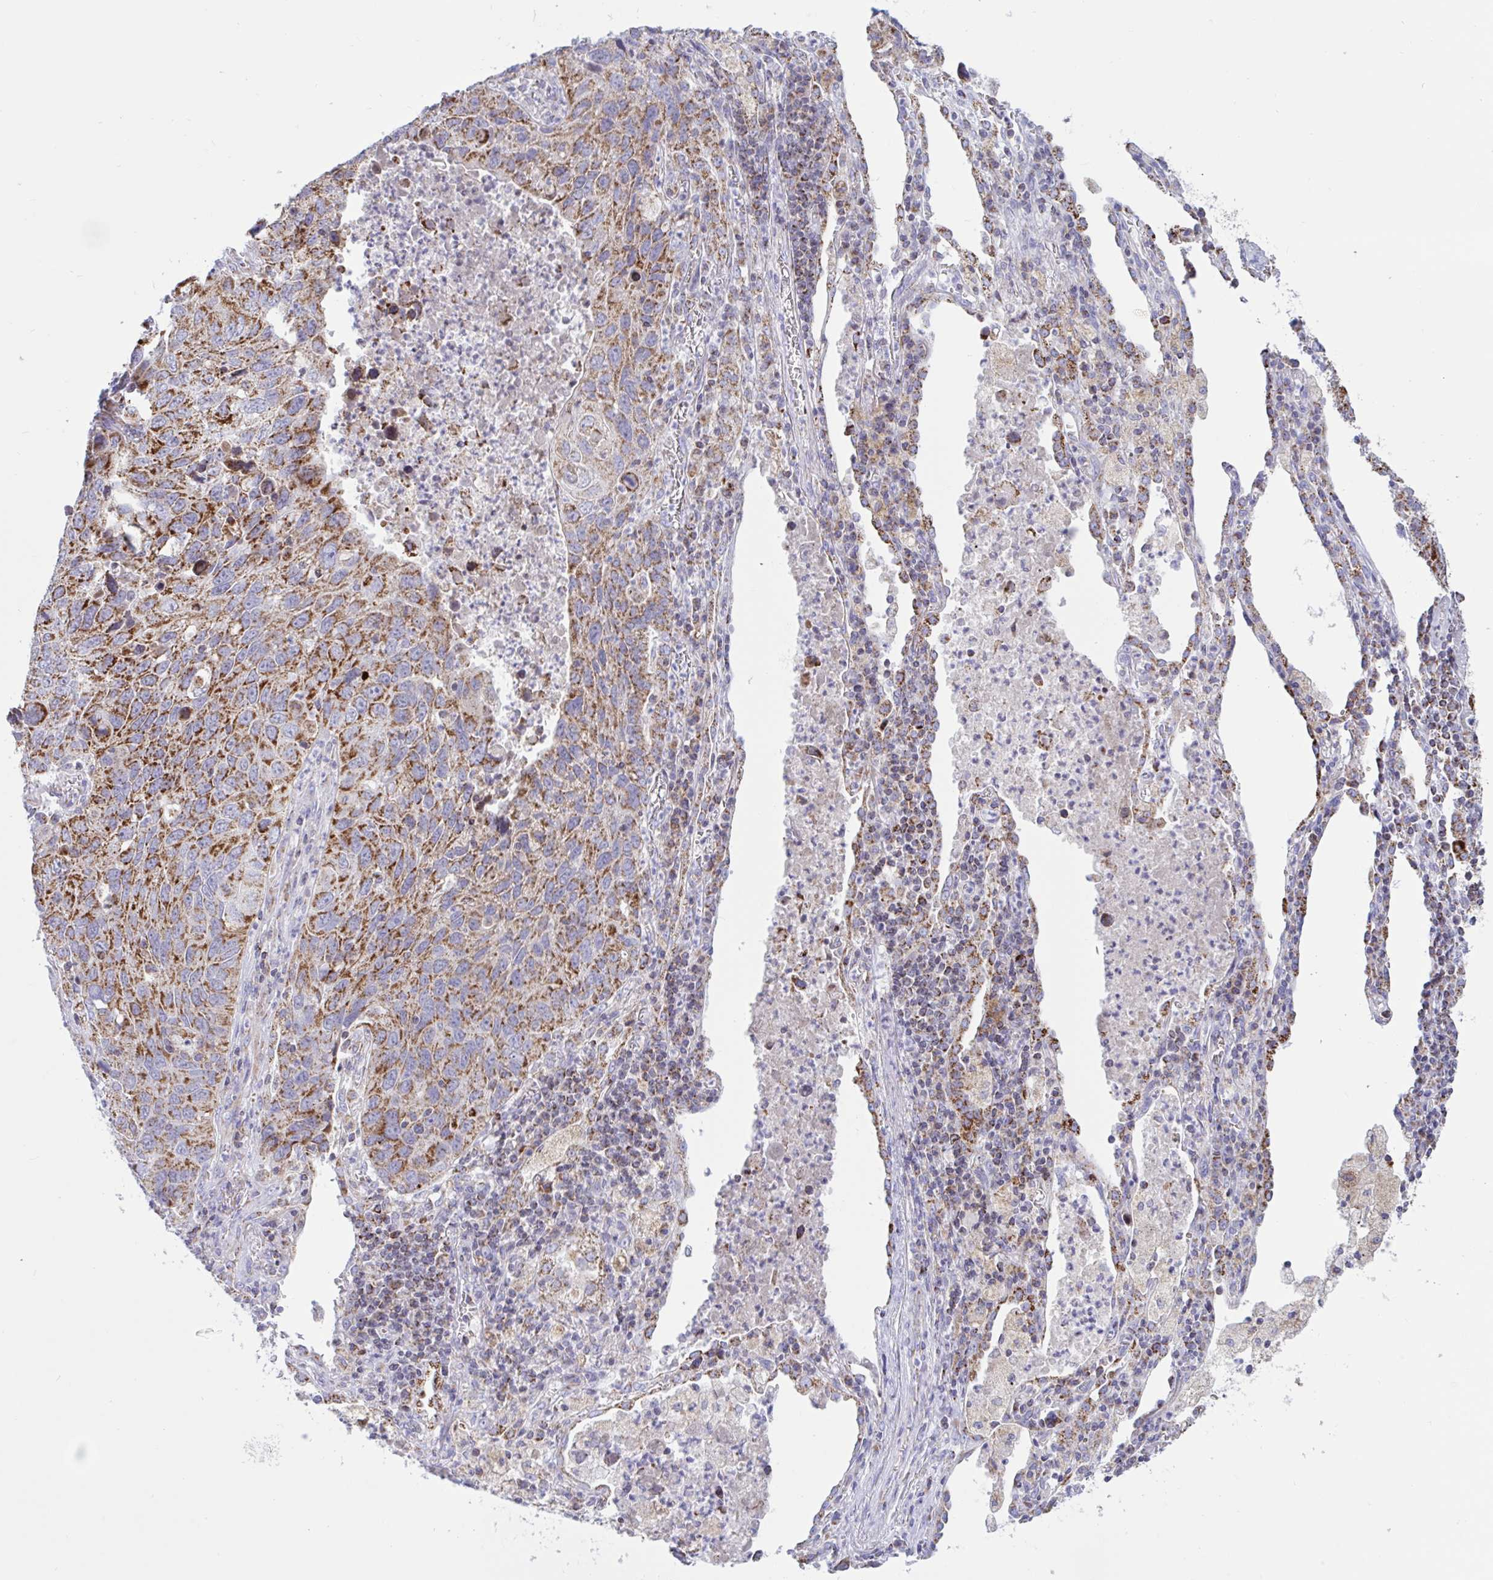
{"staining": {"intensity": "moderate", "quantity": ">75%", "location": "cytoplasmic/membranous"}, "tissue": "lung cancer", "cell_type": "Tumor cells", "image_type": "cancer", "snomed": [{"axis": "morphology", "description": "Squamous cell carcinoma, NOS"}, {"axis": "topography", "description": "Lung"}], "caption": "Squamous cell carcinoma (lung) stained for a protein (brown) shows moderate cytoplasmic/membranous positive expression in approximately >75% of tumor cells.", "gene": "HSPE1", "patient": {"sex": "female", "age": 61}}